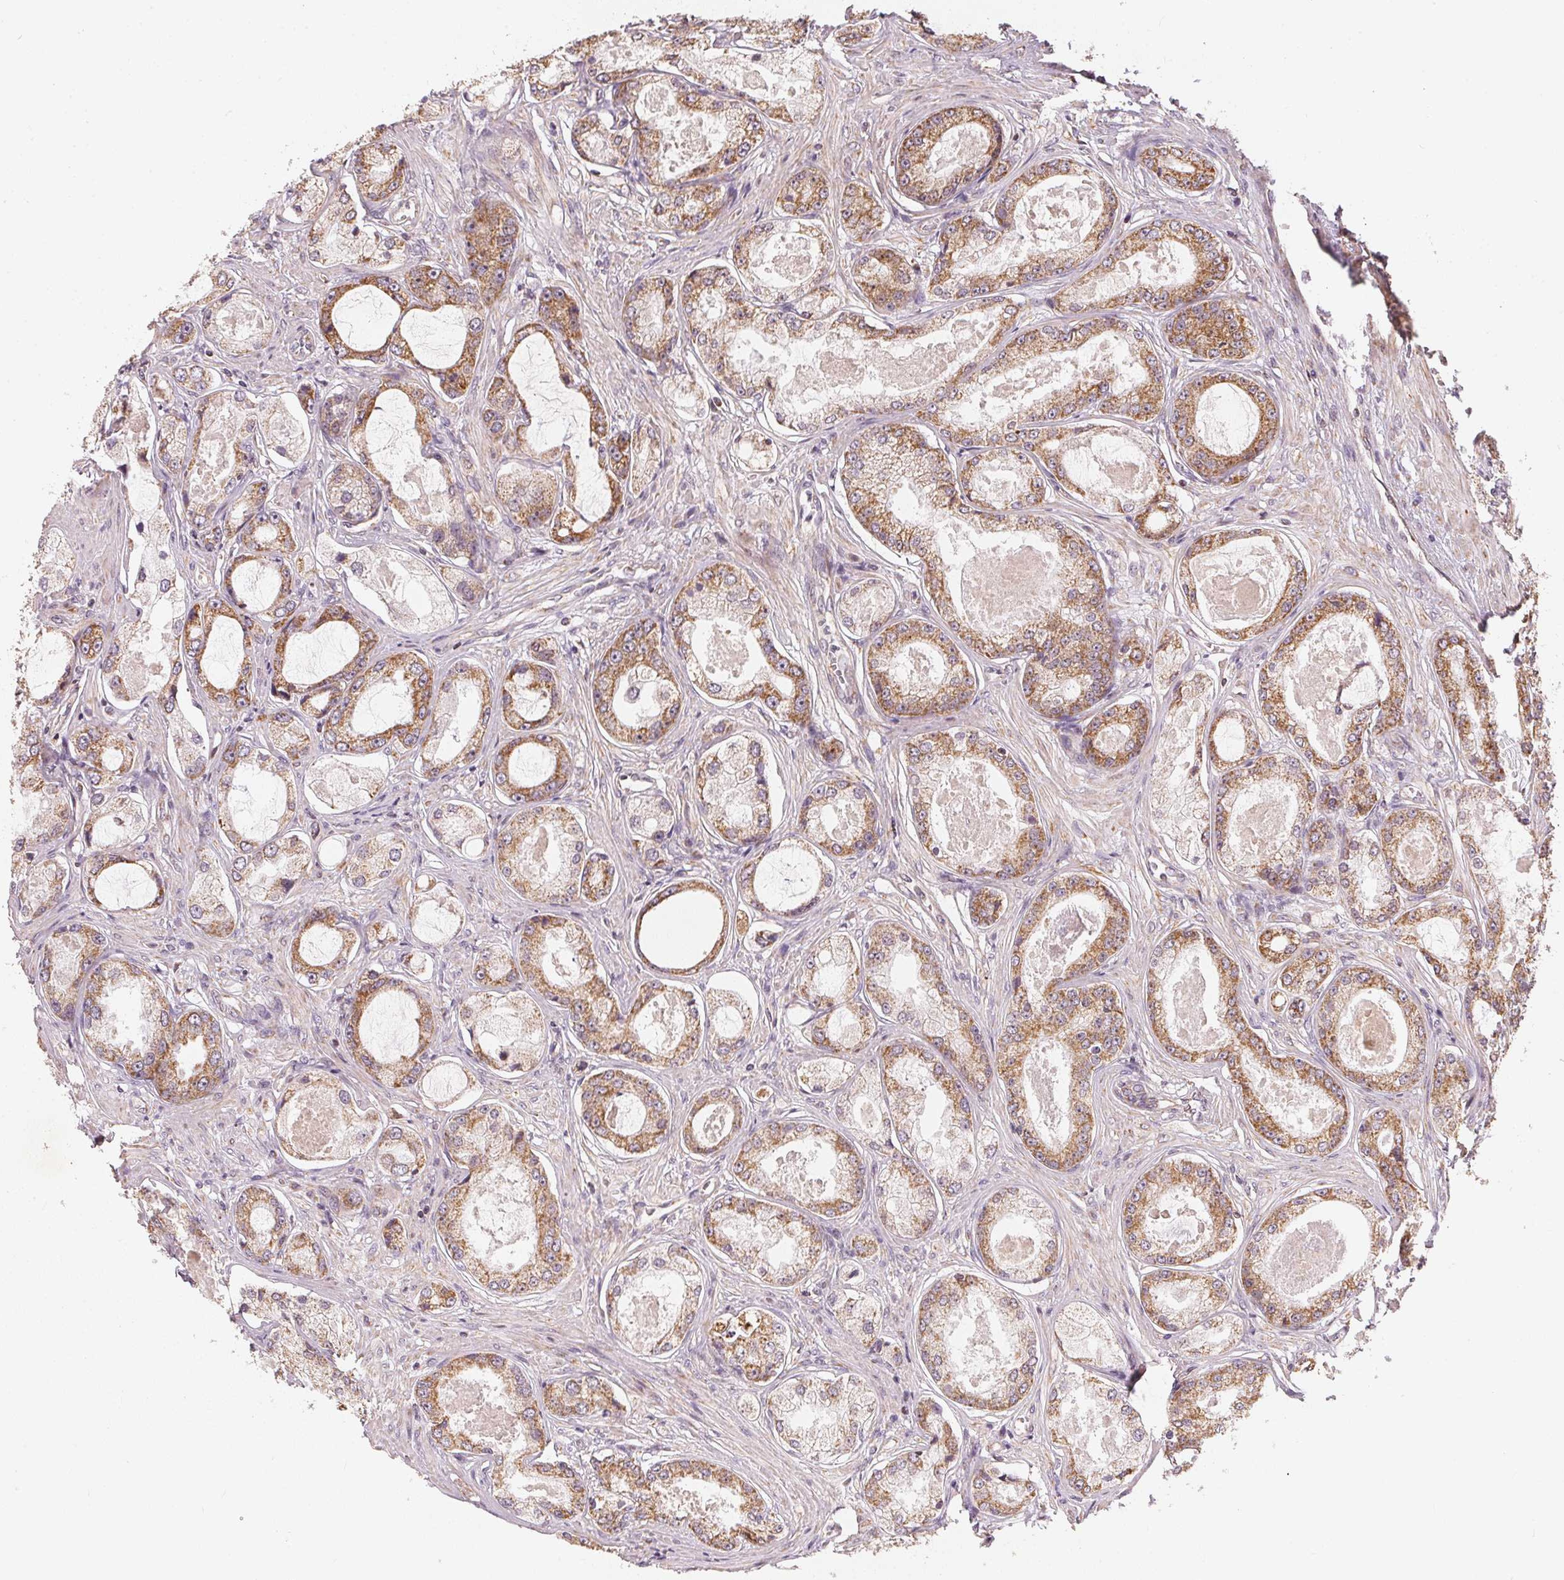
{"staining": {"intensity": "moderate", "quantity": ">75%", "location": "cytoplasmic/membranous"}, "tissue": "prostate cancer", "cell_type": "Tumor cells", "image_type": "cancer", "snomed": [{"axis": "morphology", "description": "Adenocarcinoma, Low grade"}, {"axis": "topography", "description": "Prostate"}], "caption": "This micrograph exhibits immunohistochemistry (IHC) staining of human adenocarcinoma (low-grade) (prostate), with medium moderate cytoplasmic/membranous positivity in approximately >75% of tumor cells.", "gene": "MATCAP1", "patient": {"sex": "male", "age": 68}}